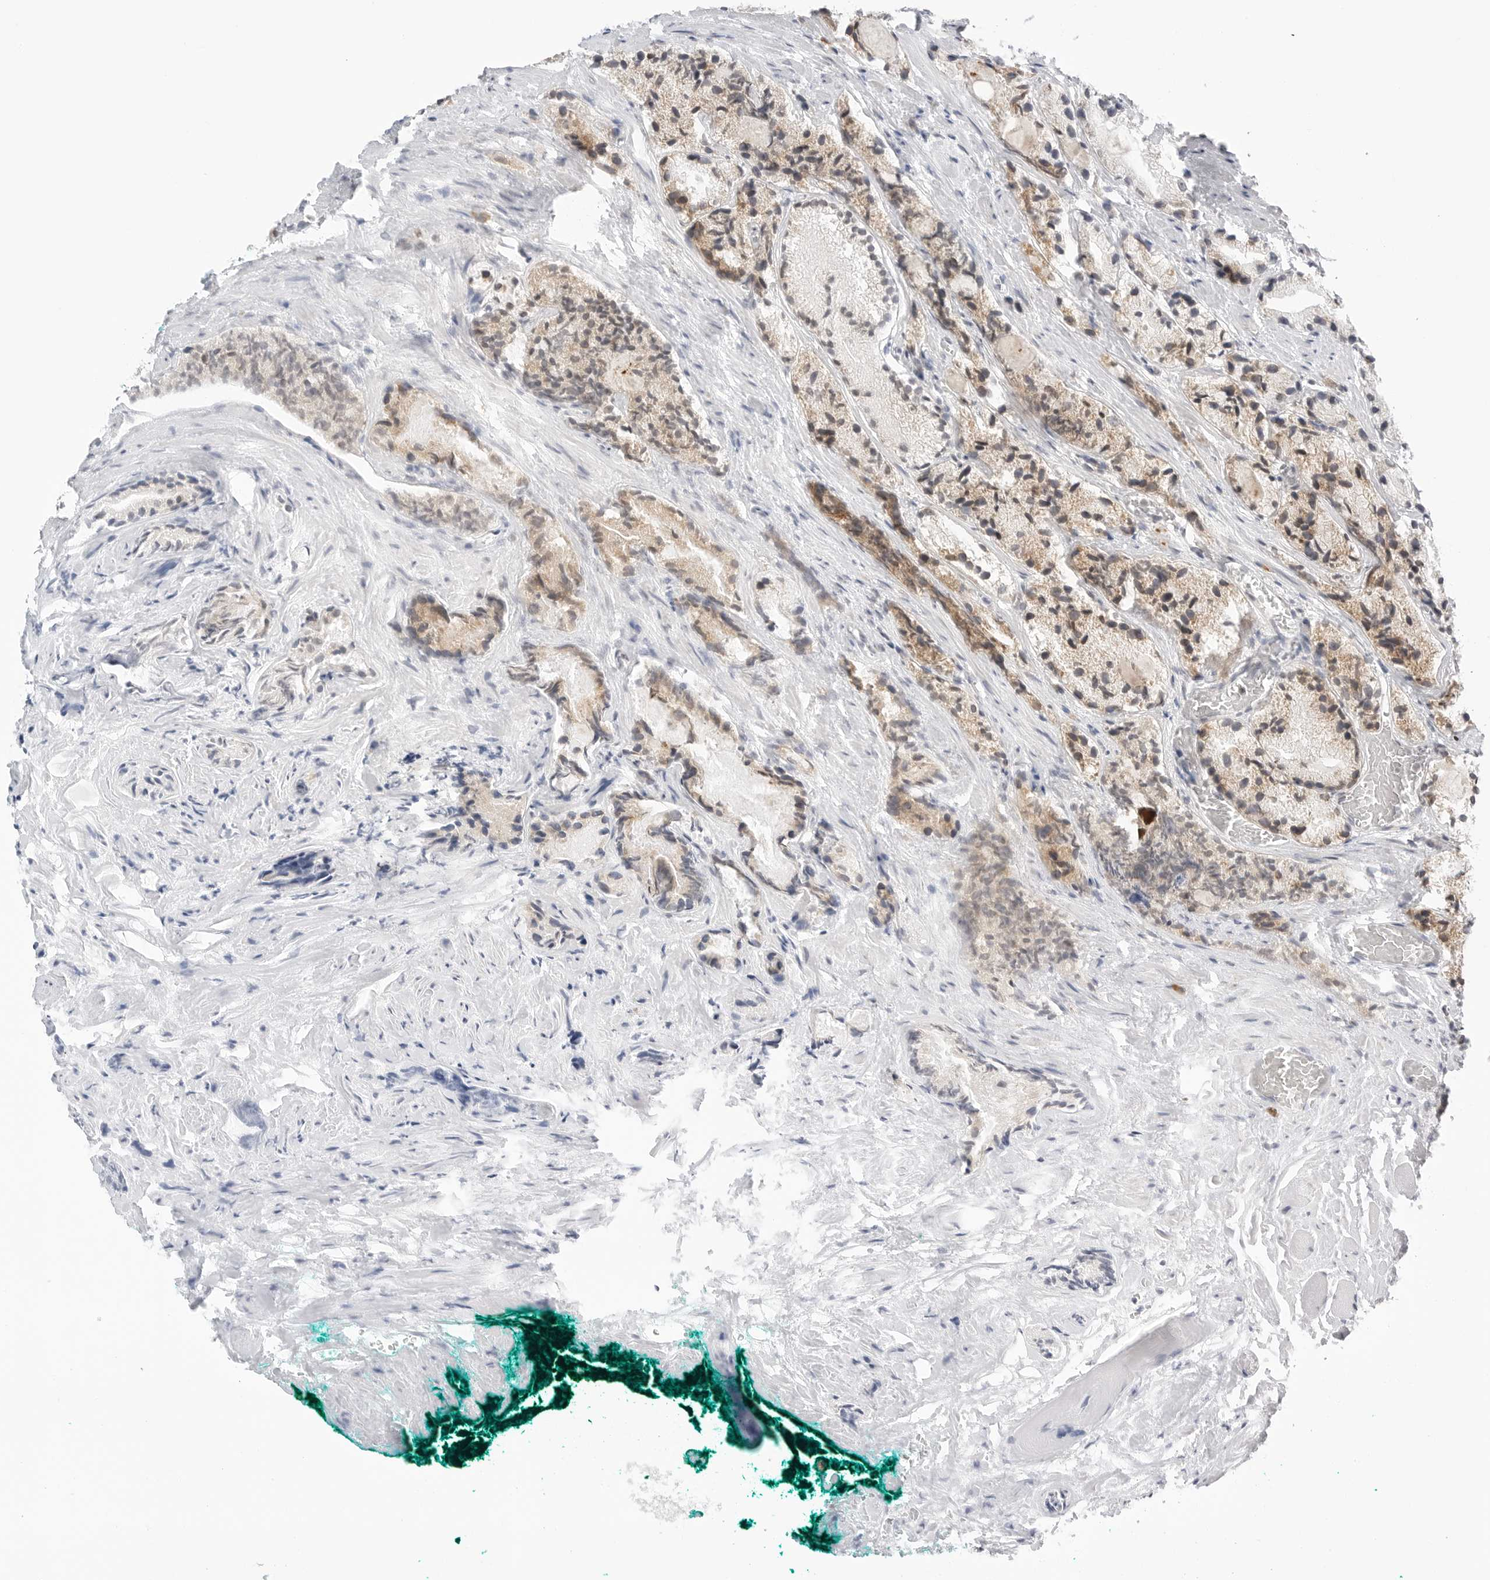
{"staining": {"intensity": "weak", "quantity": ">75%", "location": "cytoplasmic/membranous"}, "tissue": "prostate cancer", "cell_type": "Tumor cells", "image_type": "cancer", "snomed": [{"axis": "morphology", "description": "Adenocarcinoma, Low grade"}, {"axis": "topography", "description": "Prostate"}], "caption": "This image demonstrates prostate cancer (adenocarcinoma (low-grade)) stained with immunohistochemistry to label a protein in brown. The cytoplasmic/membranous of tumor cells show weak positivity for the protein. Nuclei are counter-stained blue.", "gene": "RPN1", "patient": {"sex": "male", "age": 62}}